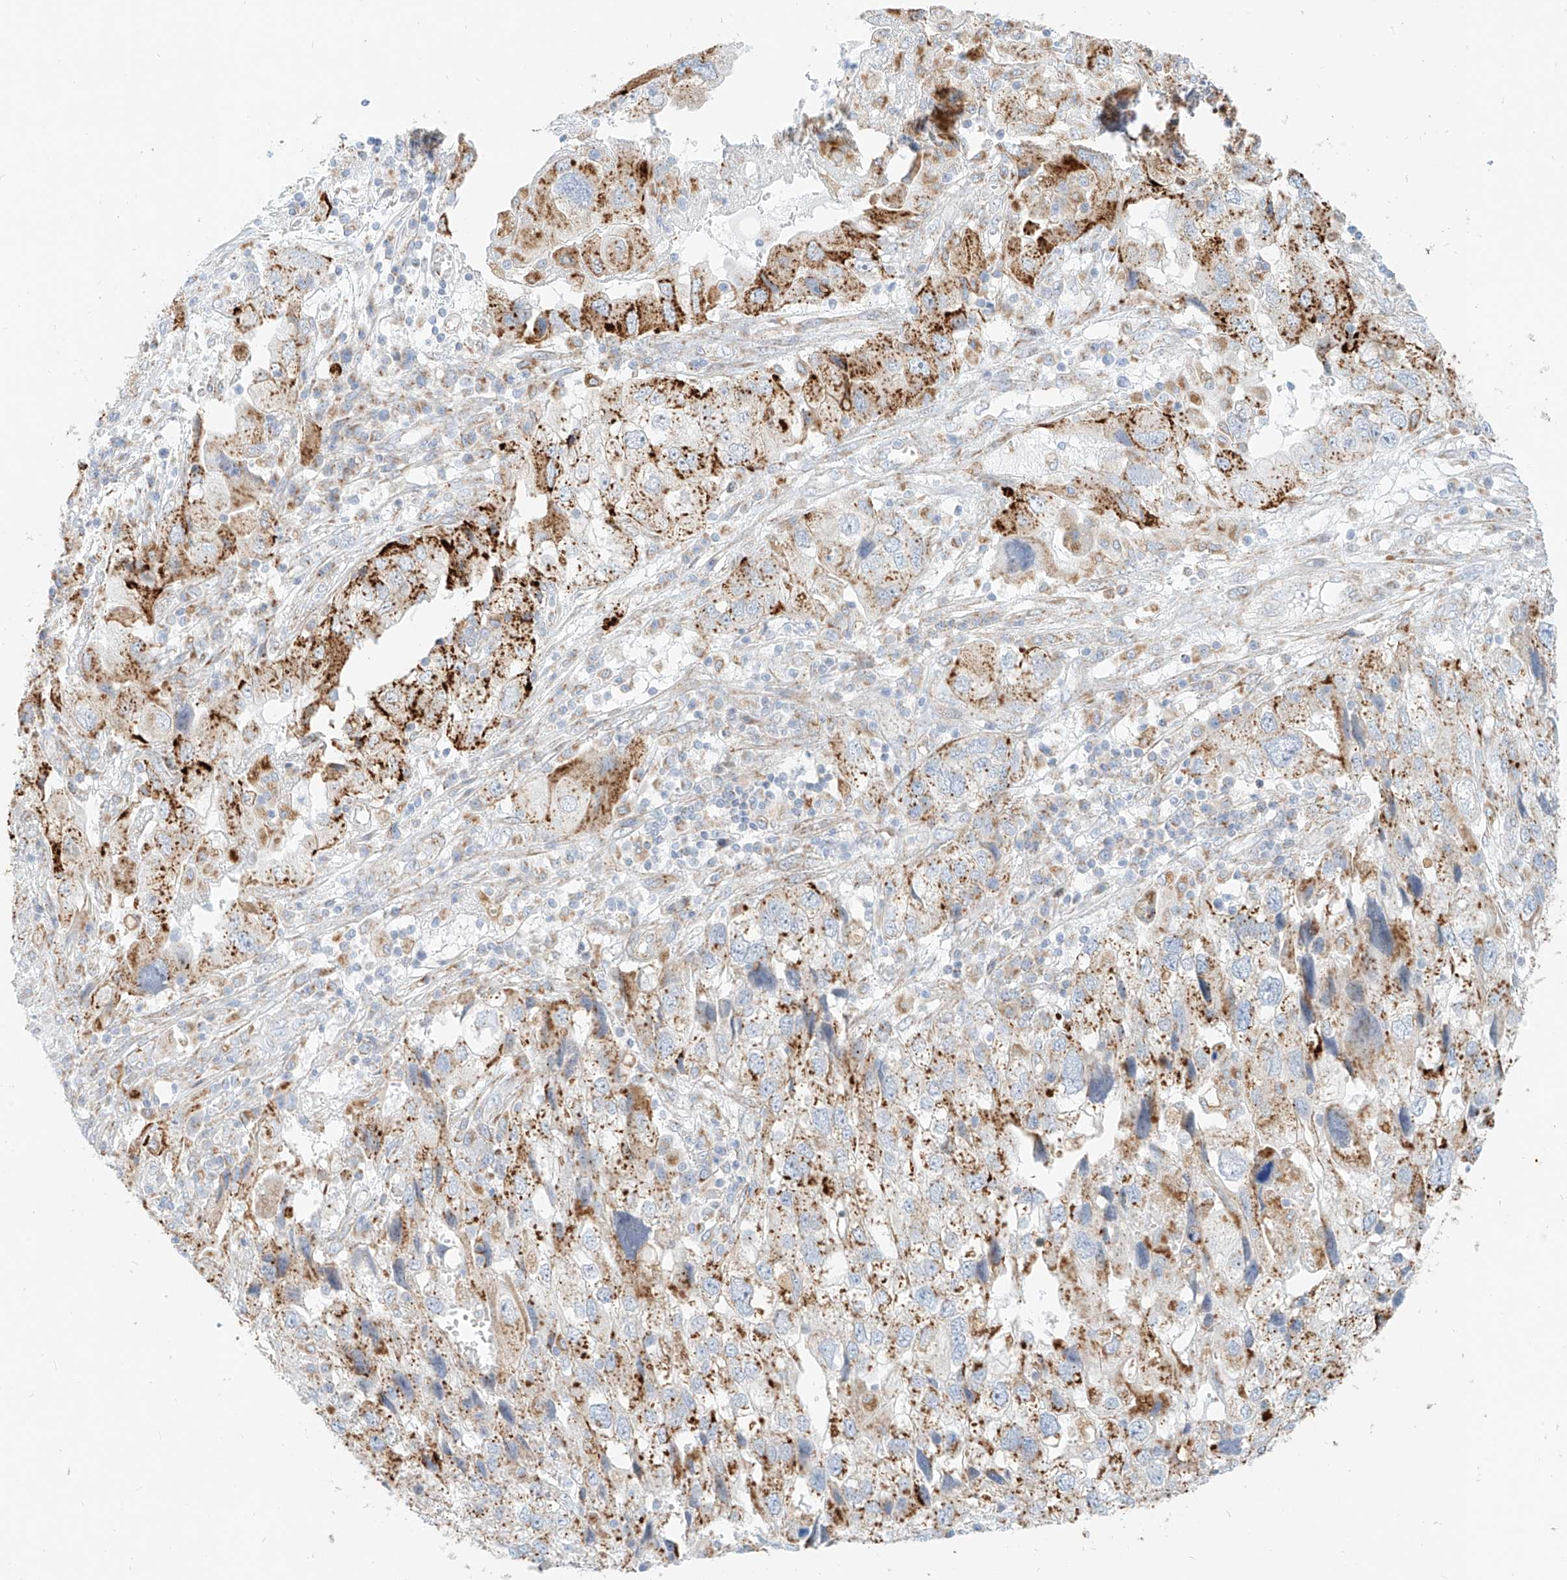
{"staining": {"intensity": "moderate", "quantity": ">75%", "location": "cytoplasmic/membranous"}, "tissue": "endometrial cancer", "cell_type": "Tumor cells", "image_type": "cancer", "snomed": [{"axis": "morphology", "description": "Adenocarcinoma, NOS"}, {"axis": "topography", "description": "Endometrium"}], "caption": "Endometrial cancer (adenocarcinoma) tissue demonstrates moderate cytoplasmic/membranous expression in about >75% of tumor cells, visualized by immunohistochemistry.", "gene": "SLC35F6", "patient": {"sex": "female", "age": 49}}